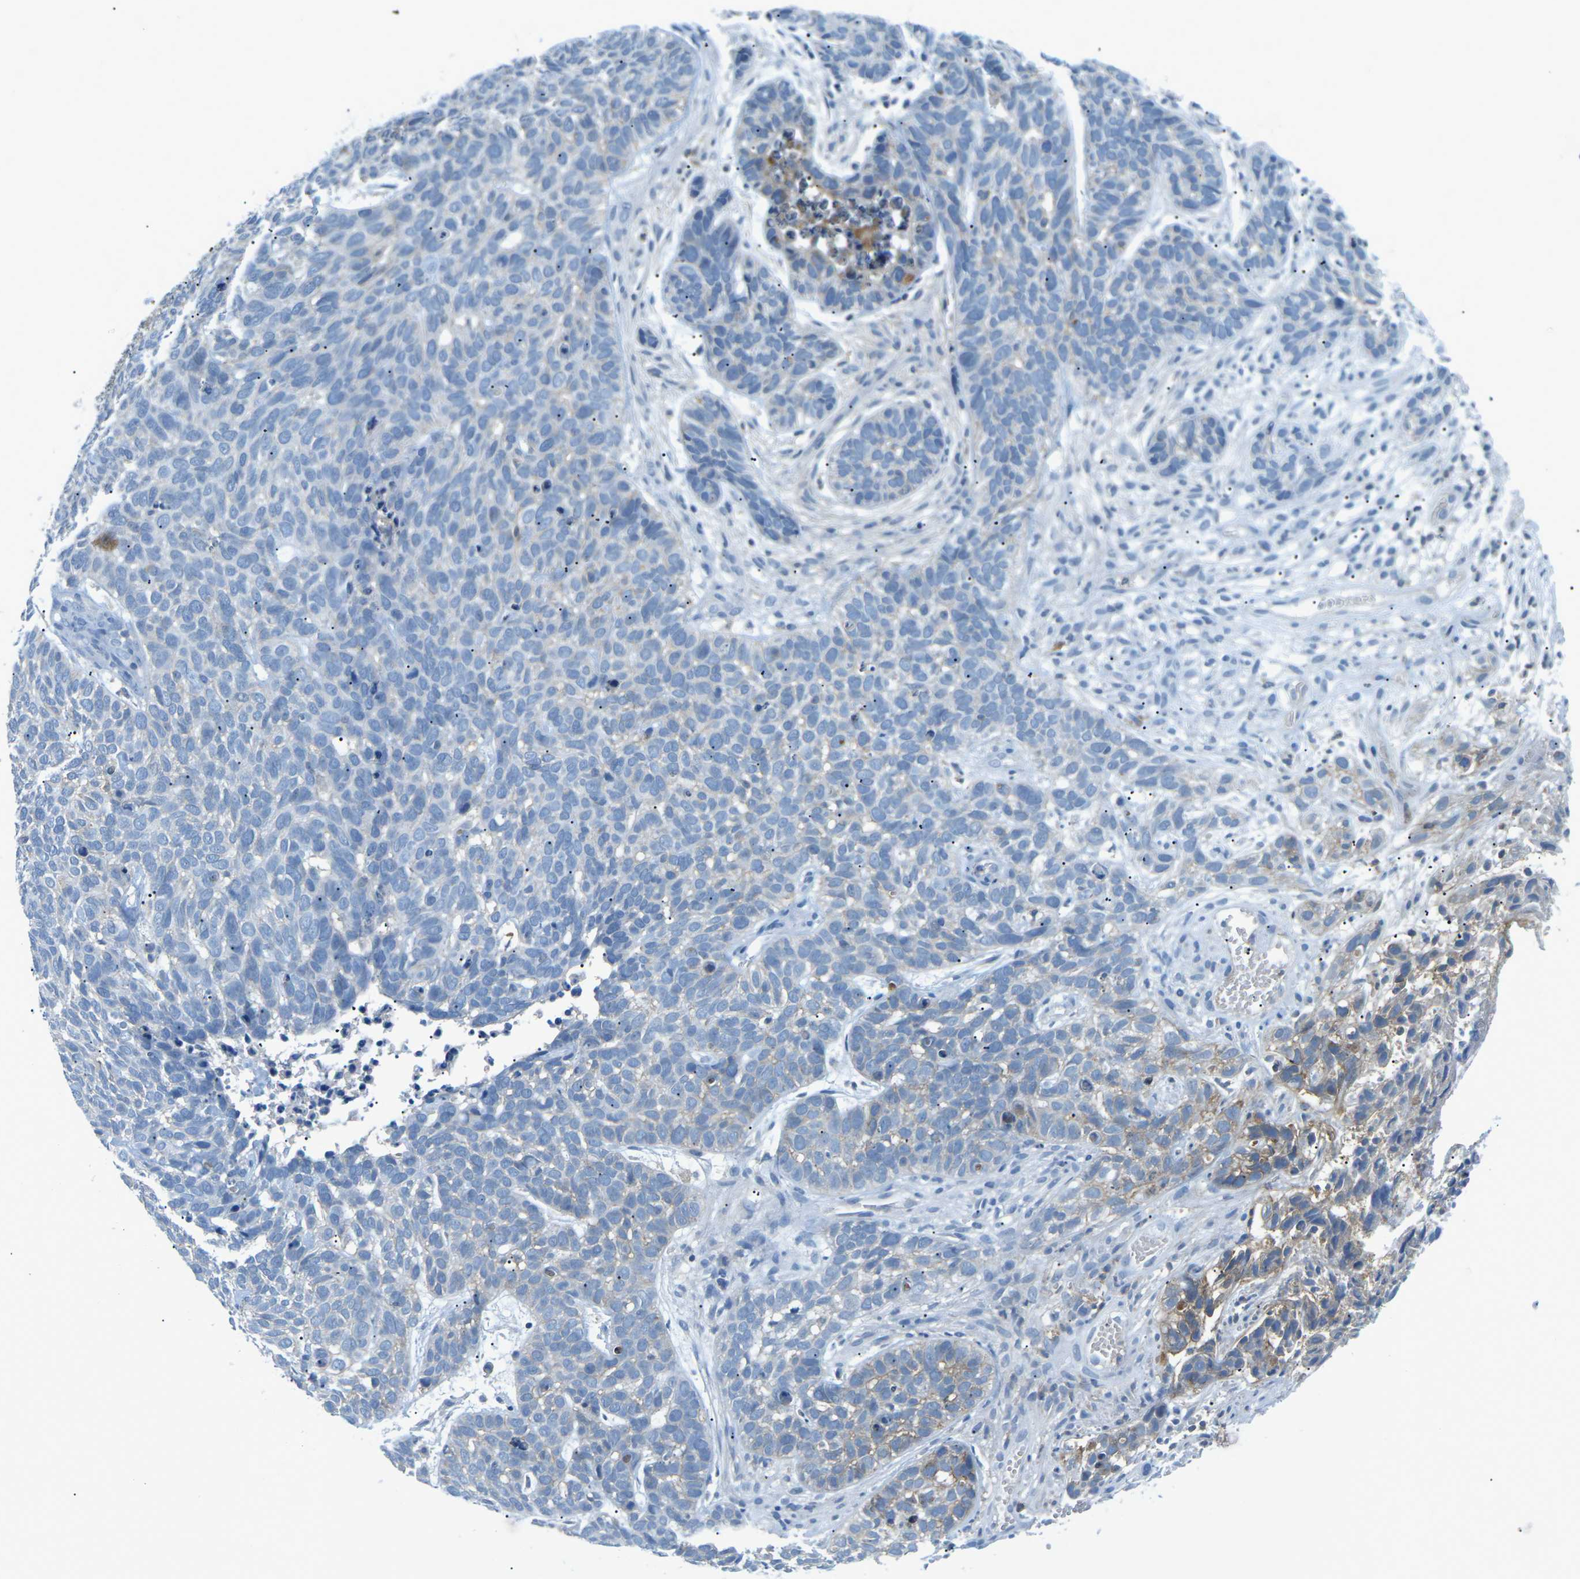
{"staining": {"intensity": "negative", "quantity": "none", "location": "none"}, "tissue": "skin cancer", "cell_type": "Tumor cells", "image_type": "cancer", "snomed": [{"axis": "morphology", "description": "Basal cell carcinoma"}, {"axis": "topography", "description": "Skin"}], "caption": "Micrograph shows no significant protein positivity in tumor cells of skin basal cell carcinoma.", "gene": "CD47", "patient": {"sex": "male", "age": 87}}